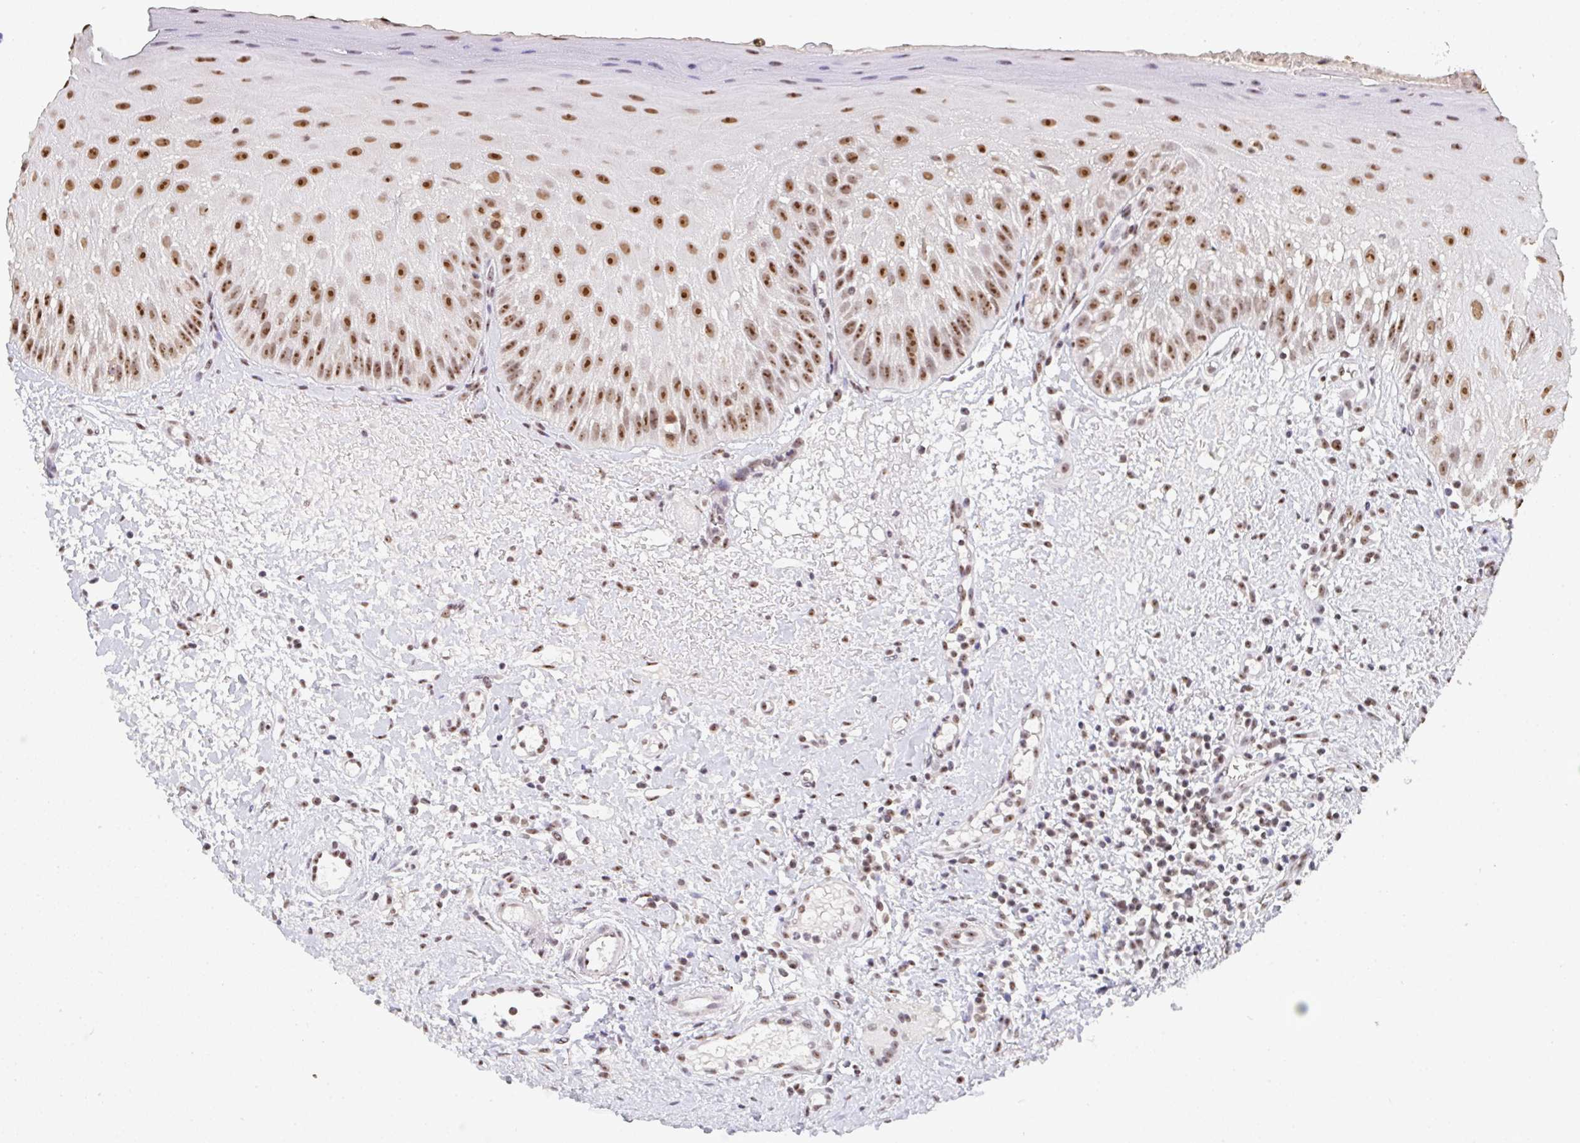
{"staining": {"intensity": "moderate", "quantity": ">75%", "location": "nuclear"}, "tissue": "oral mucosa", "cell_type": "Squamous epithelial cells", "image_type": "normal", "snomed": [{"axis": "morphology", "description": "Normal tissue, NOS"}, {"axis": "topography", "description": "Oral tissue"}, {"axis": "topography", "description": "Tounge, NOS"}], "caption": "DAB (3,3'-diaminobenzidine) immunohistochemical staining of normal oral mucosa displays moderate nuclear protein staining in about >75% of squamous epithelial cells.", "gene": "DKC1", "patient": {"sex": "male", "age": 83}}